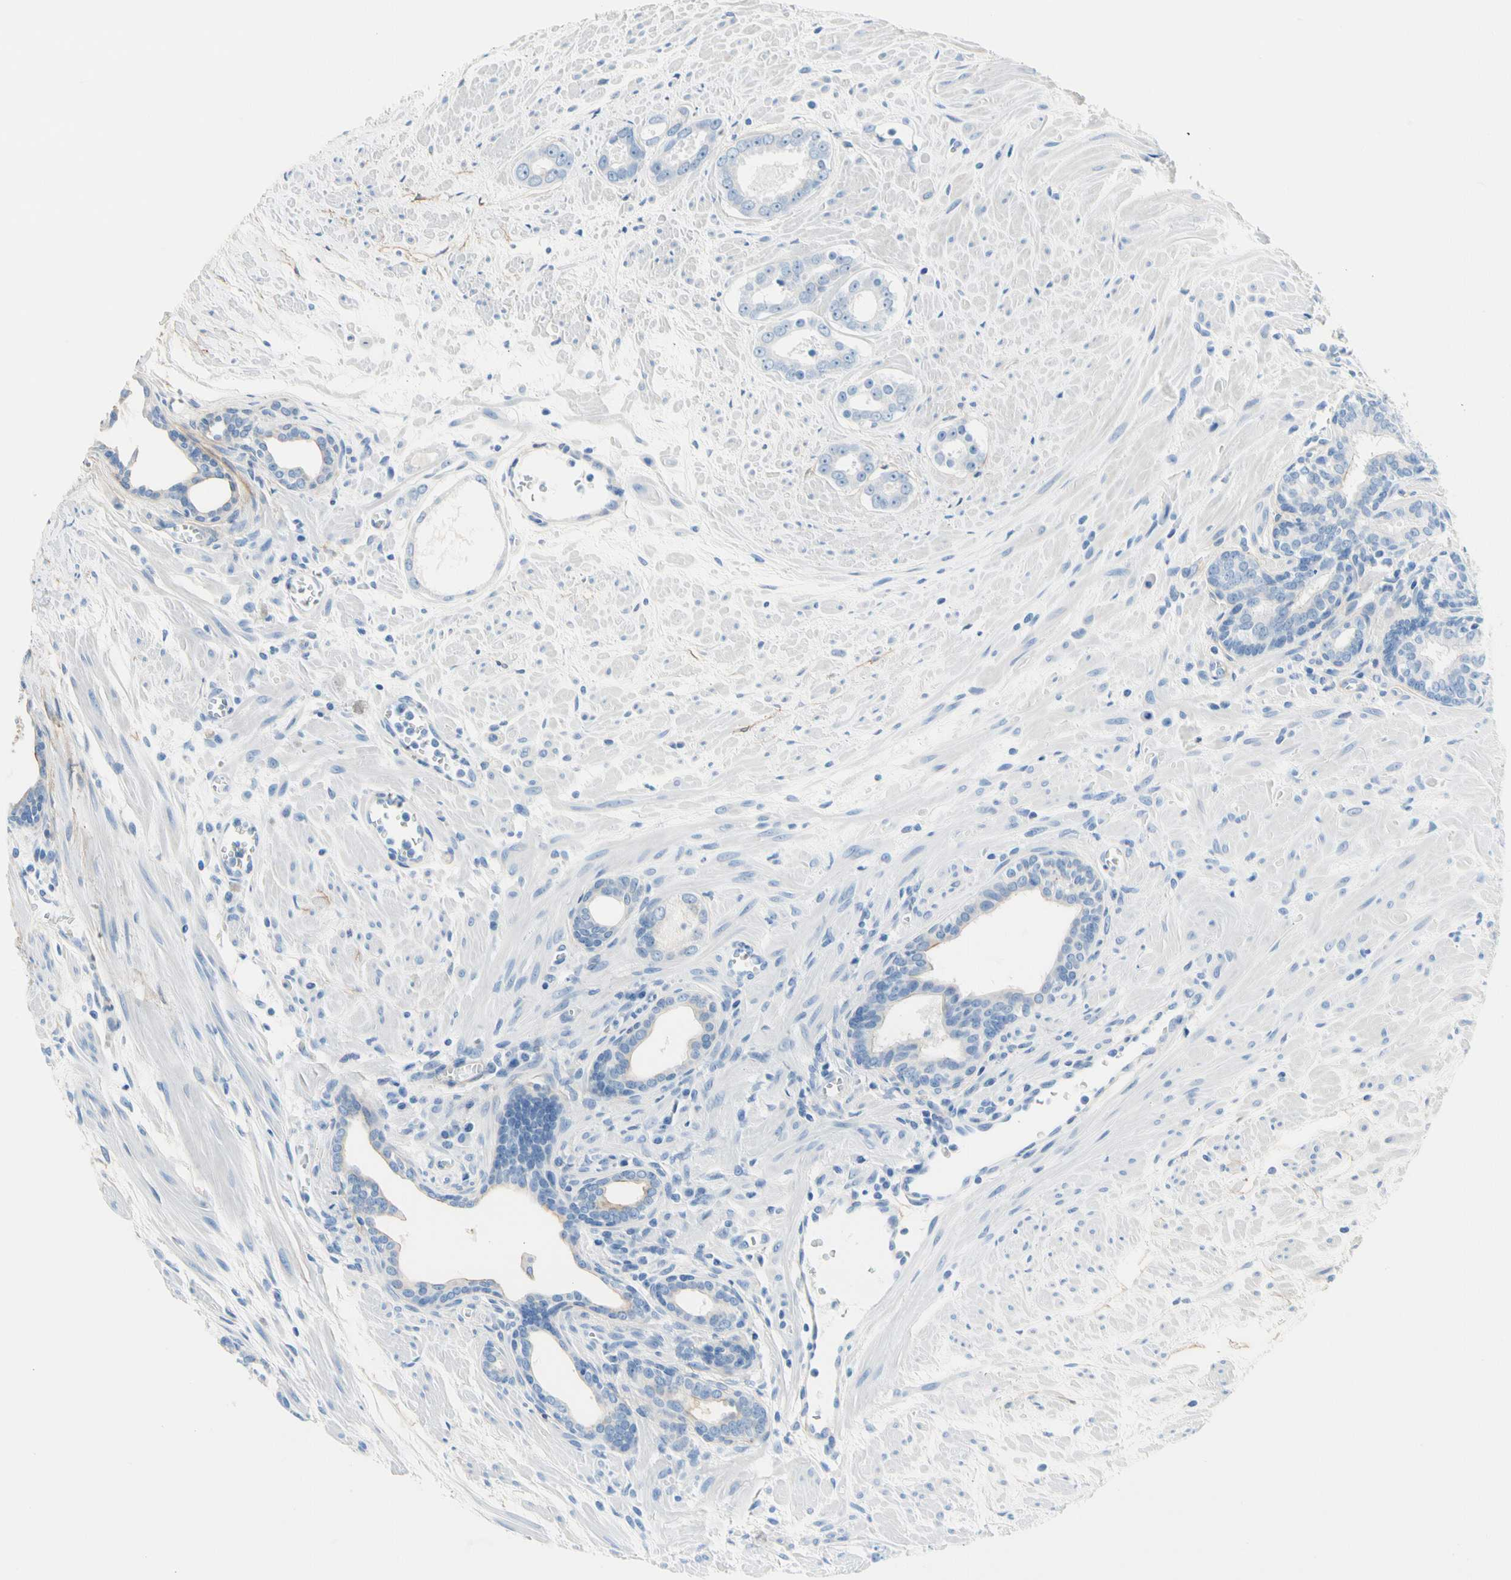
{"staining": {"intensity": "negative", "quantity": "none", "location": "none"}, "tissue": "prostate cancer", "cell_type": "Tumor cells", "image_type": "cancer", "snomed": [{"axis": "morphology", "description": "Adenocarcinoma, Low grade"}, {"axis": "topography", "description": "Prostate"}], "caption": "A photomicrograph of human prostate low-grade adenocarcinoma is negative for staining in tumor cells.", "gene": "SUSD2", "patient": {"sex": "male", "age": 57}}